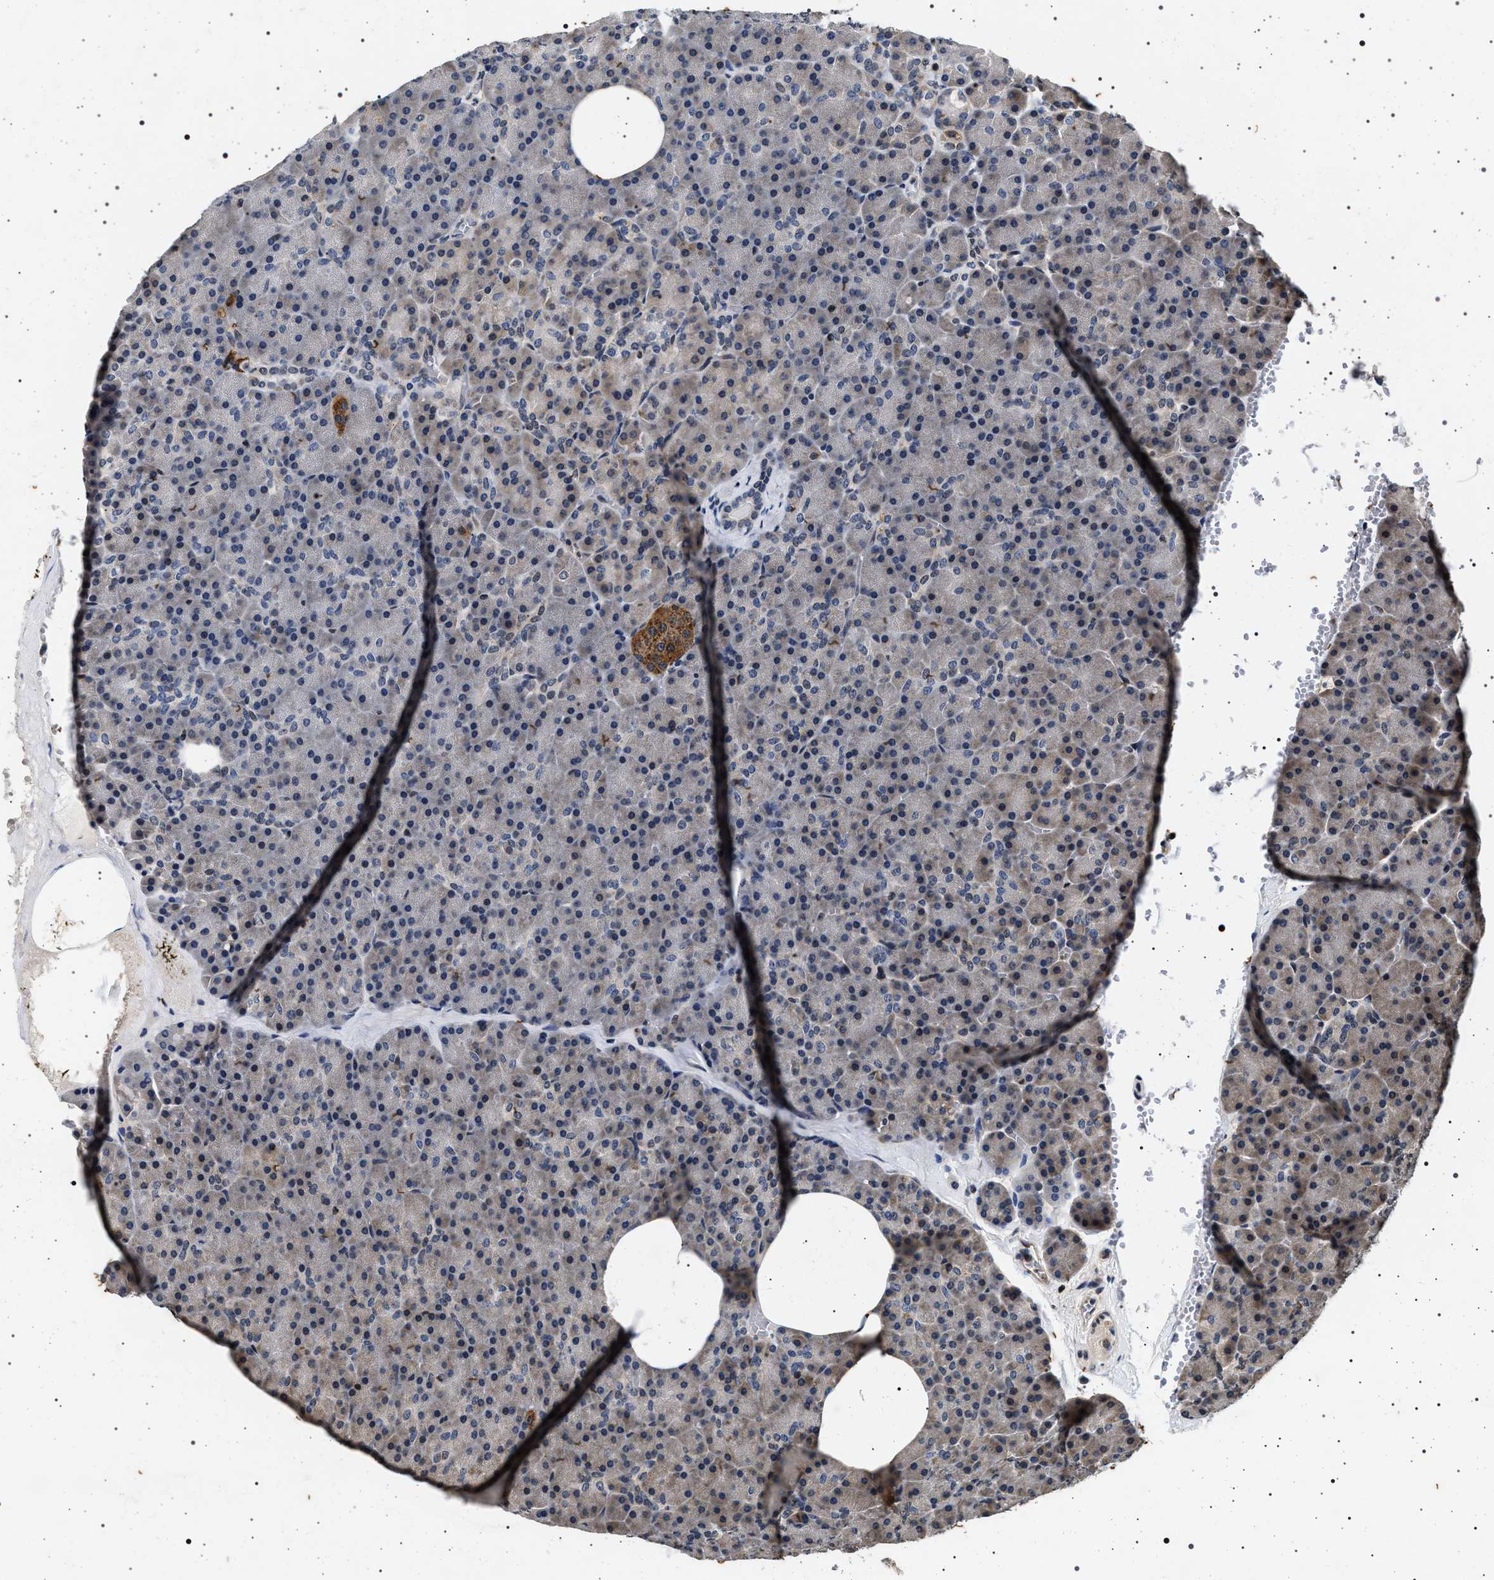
{"staining": {"intensity": "weak", "quantity": "25%-75%", "location": "cytoplasmic/membranous"}, "tissue": "pancreas", "cell_type": "Exocrine glandular cells", "image_type": "normal", "snomed": [{"axis": "morphology", "description": "Normal tissue, NOS"}, {"axis": "topography", "description": "Pancreas"}], "caption": "This image shows IHC staining of unremarkable human pancreas, with low weak cytoplasmic/membranous expression in approximately 25%-75% of exocrine glandular cells.", "gene": "CDKN1B", "patient": {"sex": "female", "age": 35}}